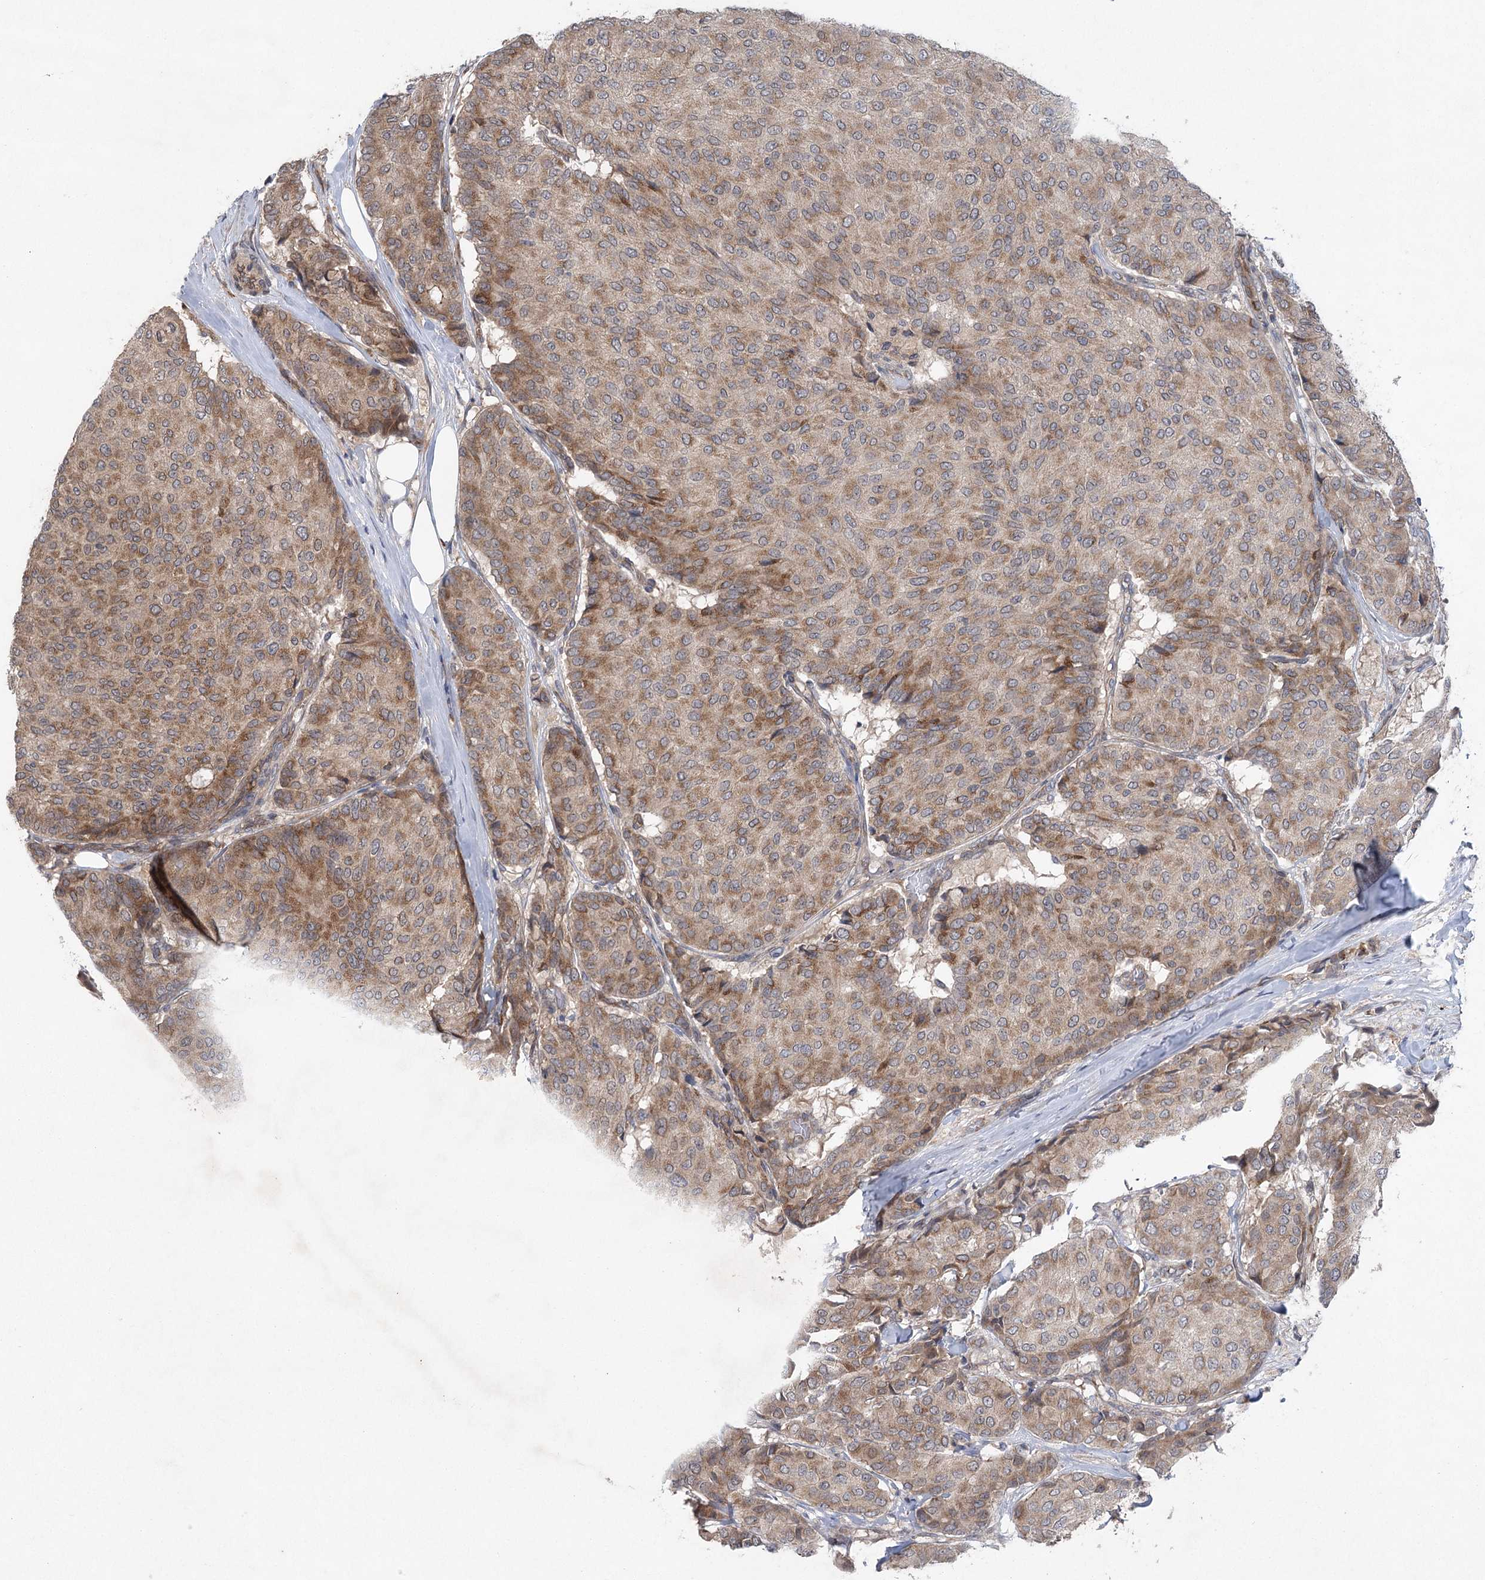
{"staining": {"intensity": "moderate", "quantity": ">75%", "location": "cytoplasmic/membranous"}, "tissue": "breast cancer", "cell_type": "Tumor cells", "image_type": "cancer", "snomed": [{"axis": "morphology", "description": "Duct carcinoma"}, {"axis": "topography", "description": "Breast"}], "caption": "About >75% of tumor cells in breast intraductal carcinoma reveal moderate cytoplasmic/membranous protein positivity as visualized by brown immunohistochemical staining.", "gene": "METTL24", "patient": {"sex": "female", "age": 75}}